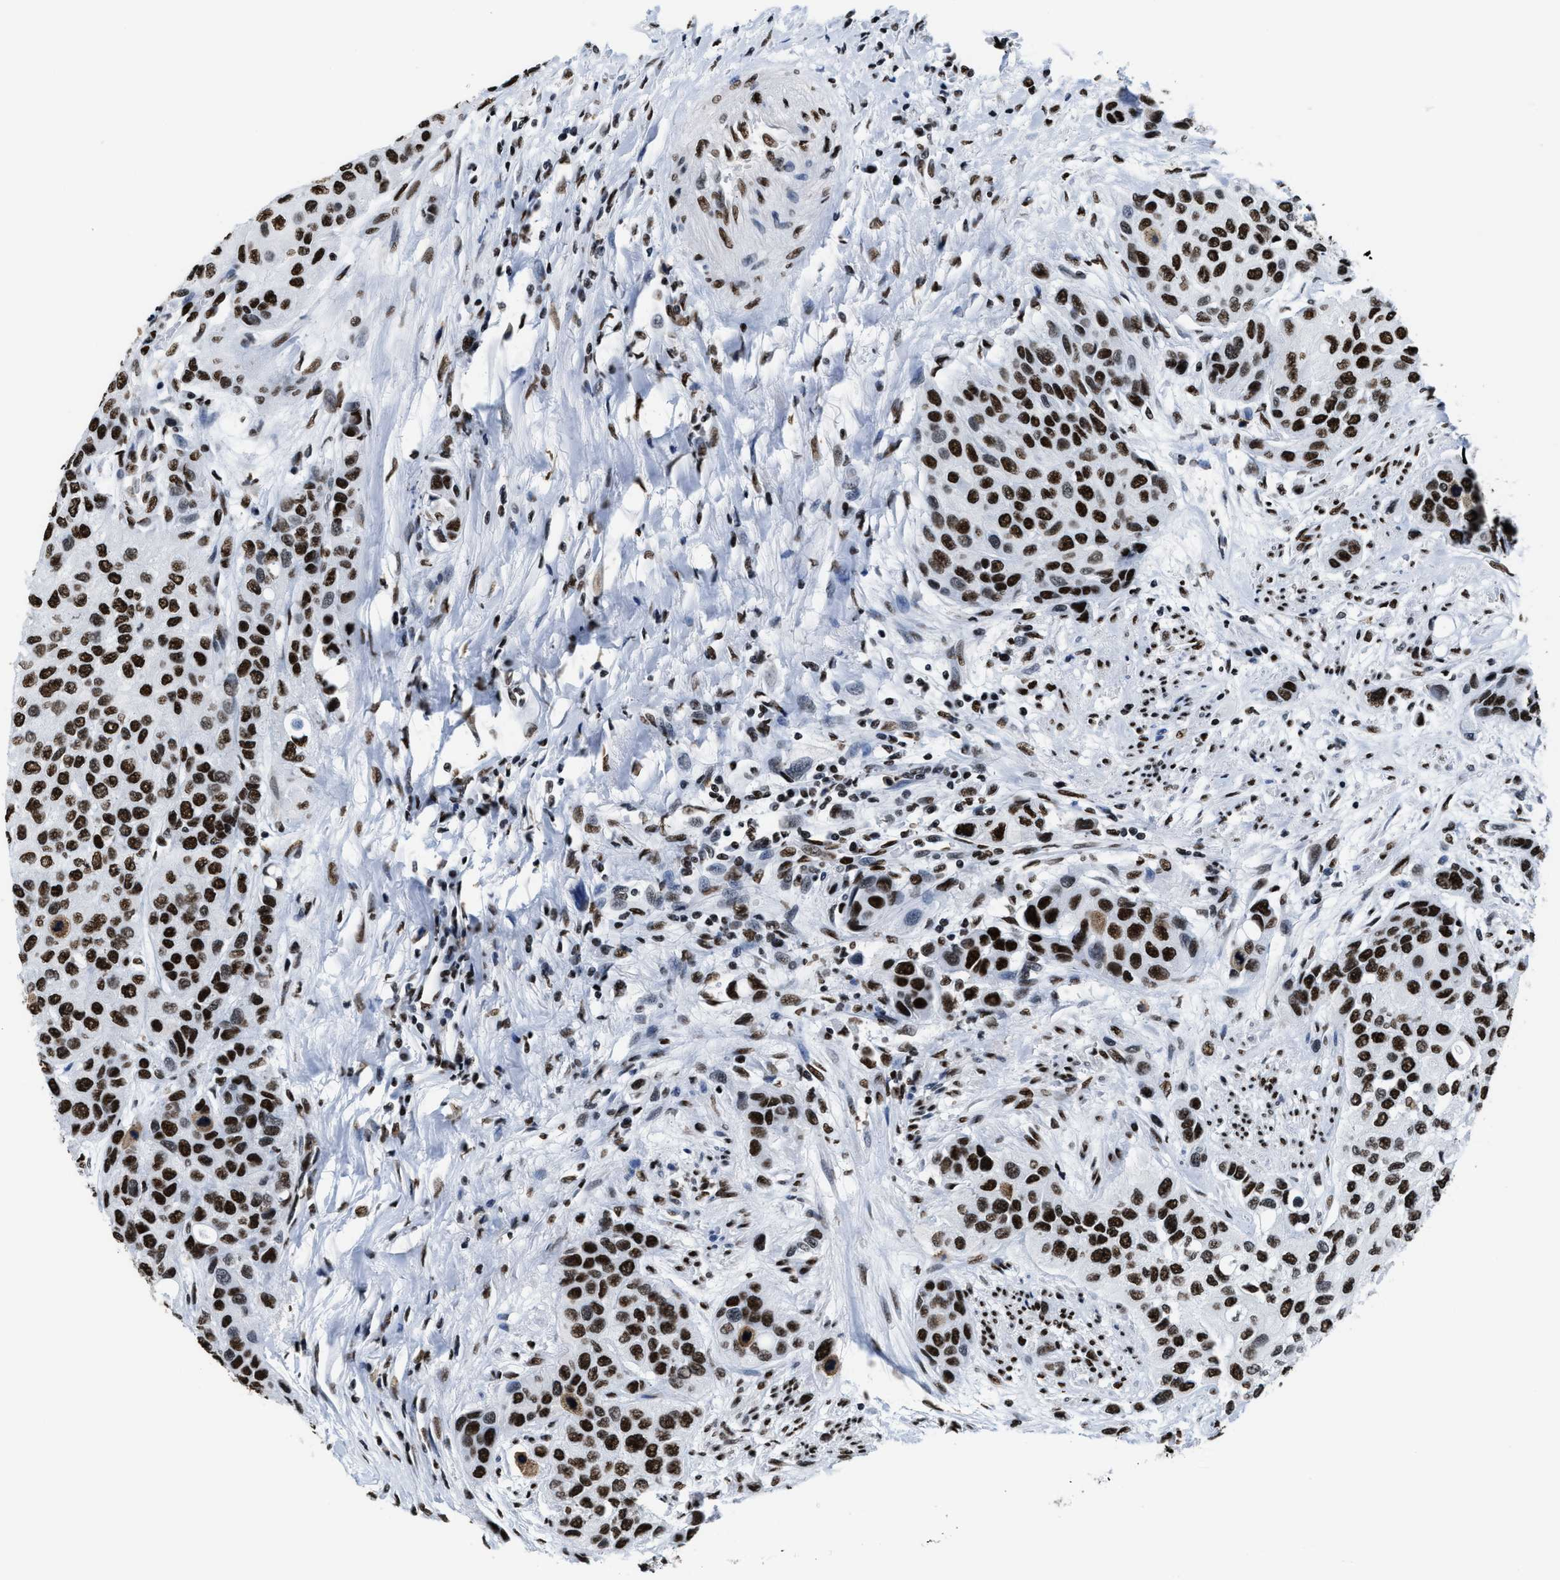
{"staining": {"intensity": "strong", "quantity": ">75%", "location": "nuclear"}, "tissue": "urothelial cancer", "cell_type": "Tumor cells", "image_type": "cancer", "snomed": [{"axis": "morphology", "description": "Urothelial carcinoma, High grade"}, {"axis": "topography", "description": "Urinary bladder"}], "caption": "This photomicrograph demonstrates immunohistochemistry staining of urothelial cancer, with high strong nuclear staining in about >75% of tumor cells.", "gene": "SMARCC2", "patient": {"sex": "female", "age": 56}}